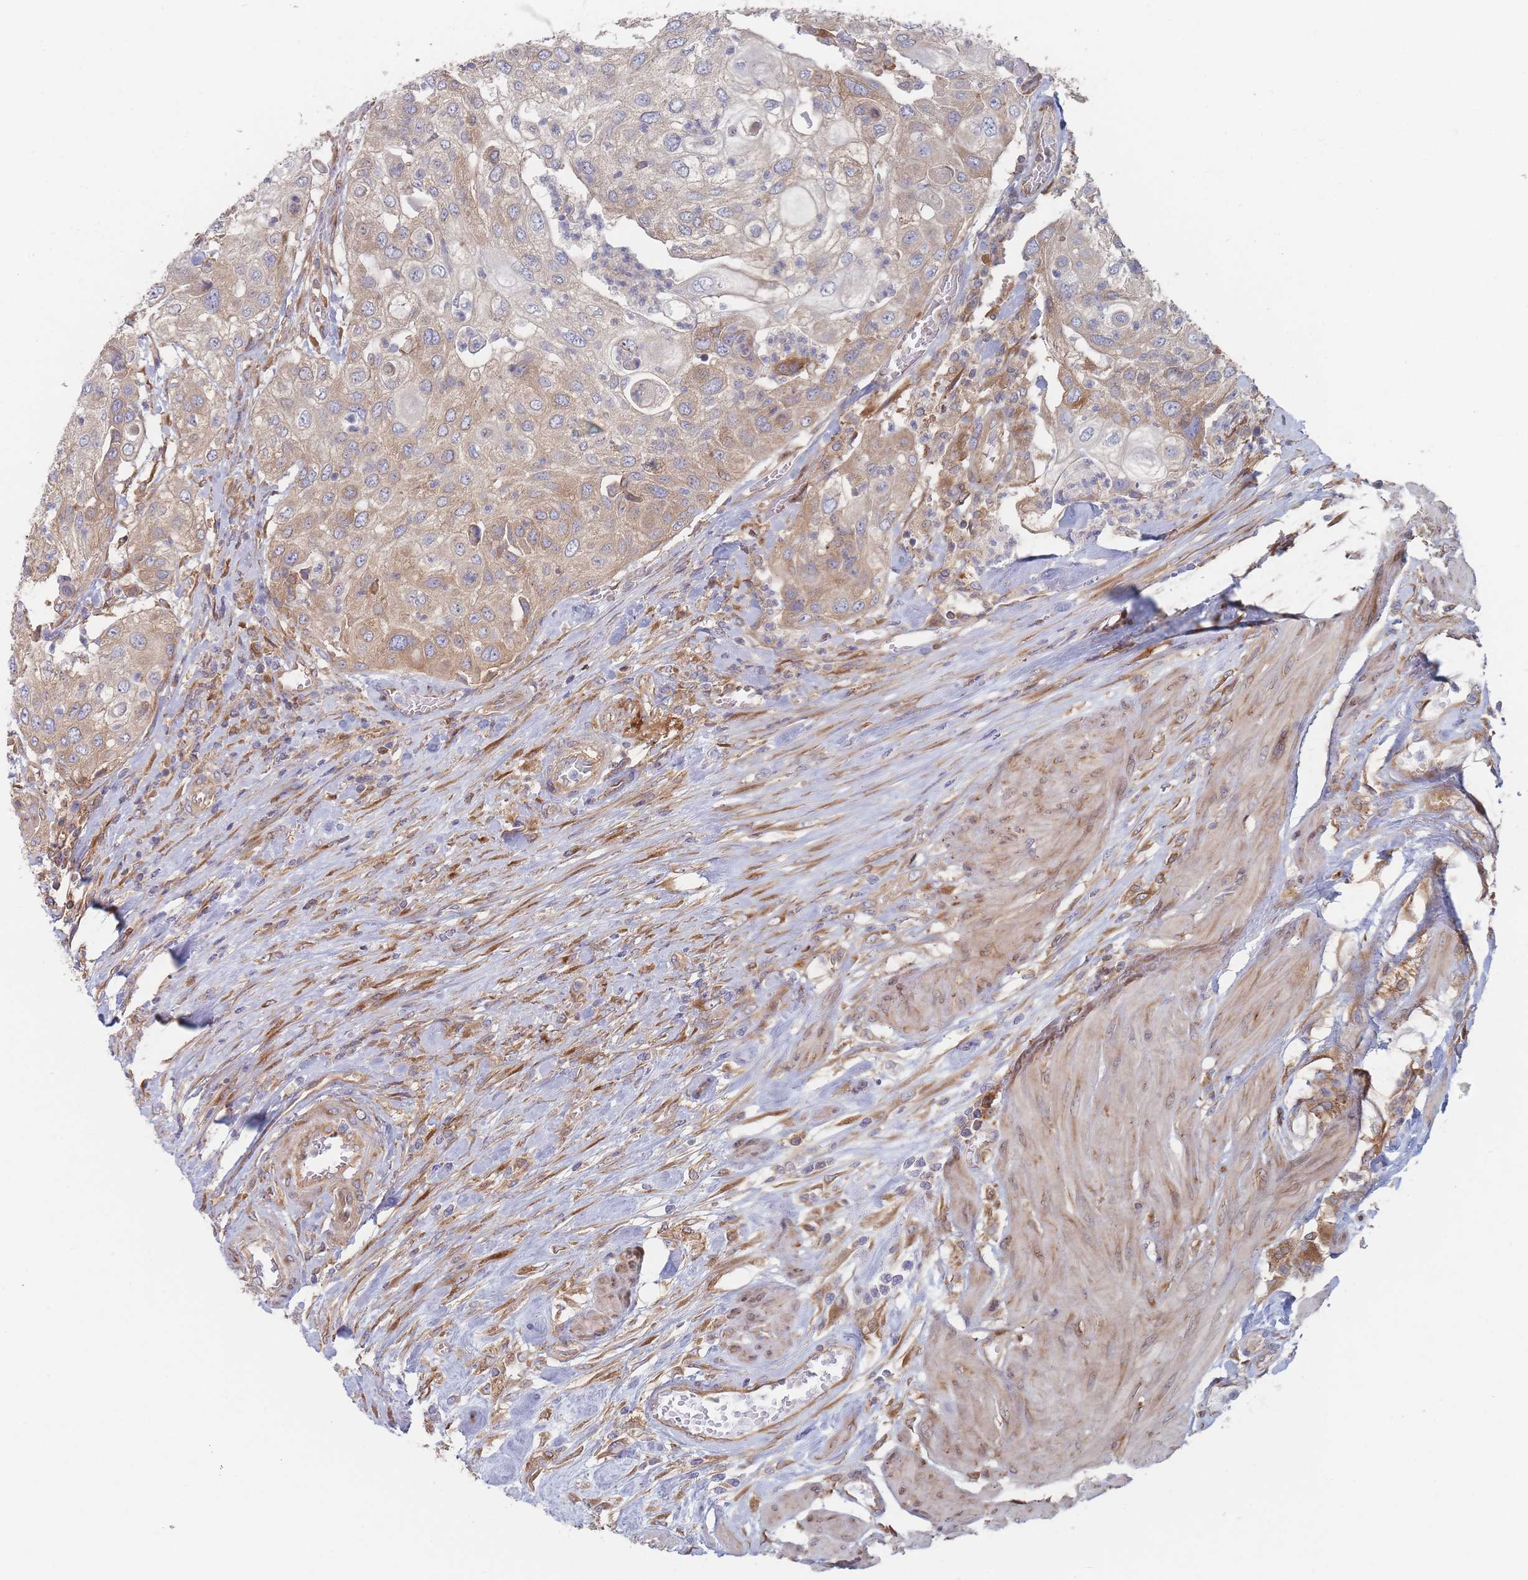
{"staining": {"intensity": "weak", "quantity": "25%-75%", "location": "cytoplasmic/membranous"}, "tissue": "urothelial cancer", "cell_type": "Tumor cells", "image_type": "cancer", "snomed": [{"axis": "morphology", "description": "Urothelial carcinoma, High grade"}, {"axis": "topography", "description": "Urinary bladder"}], "caption": "There is low levels of weak cytoplasmic/membranous positivity in tumor cells of urothelial cancer, as demonstrated by immunohistochemical staining (brown color).", "gene": "KDSR", "patient": {"sex": "female", "age": 79}}